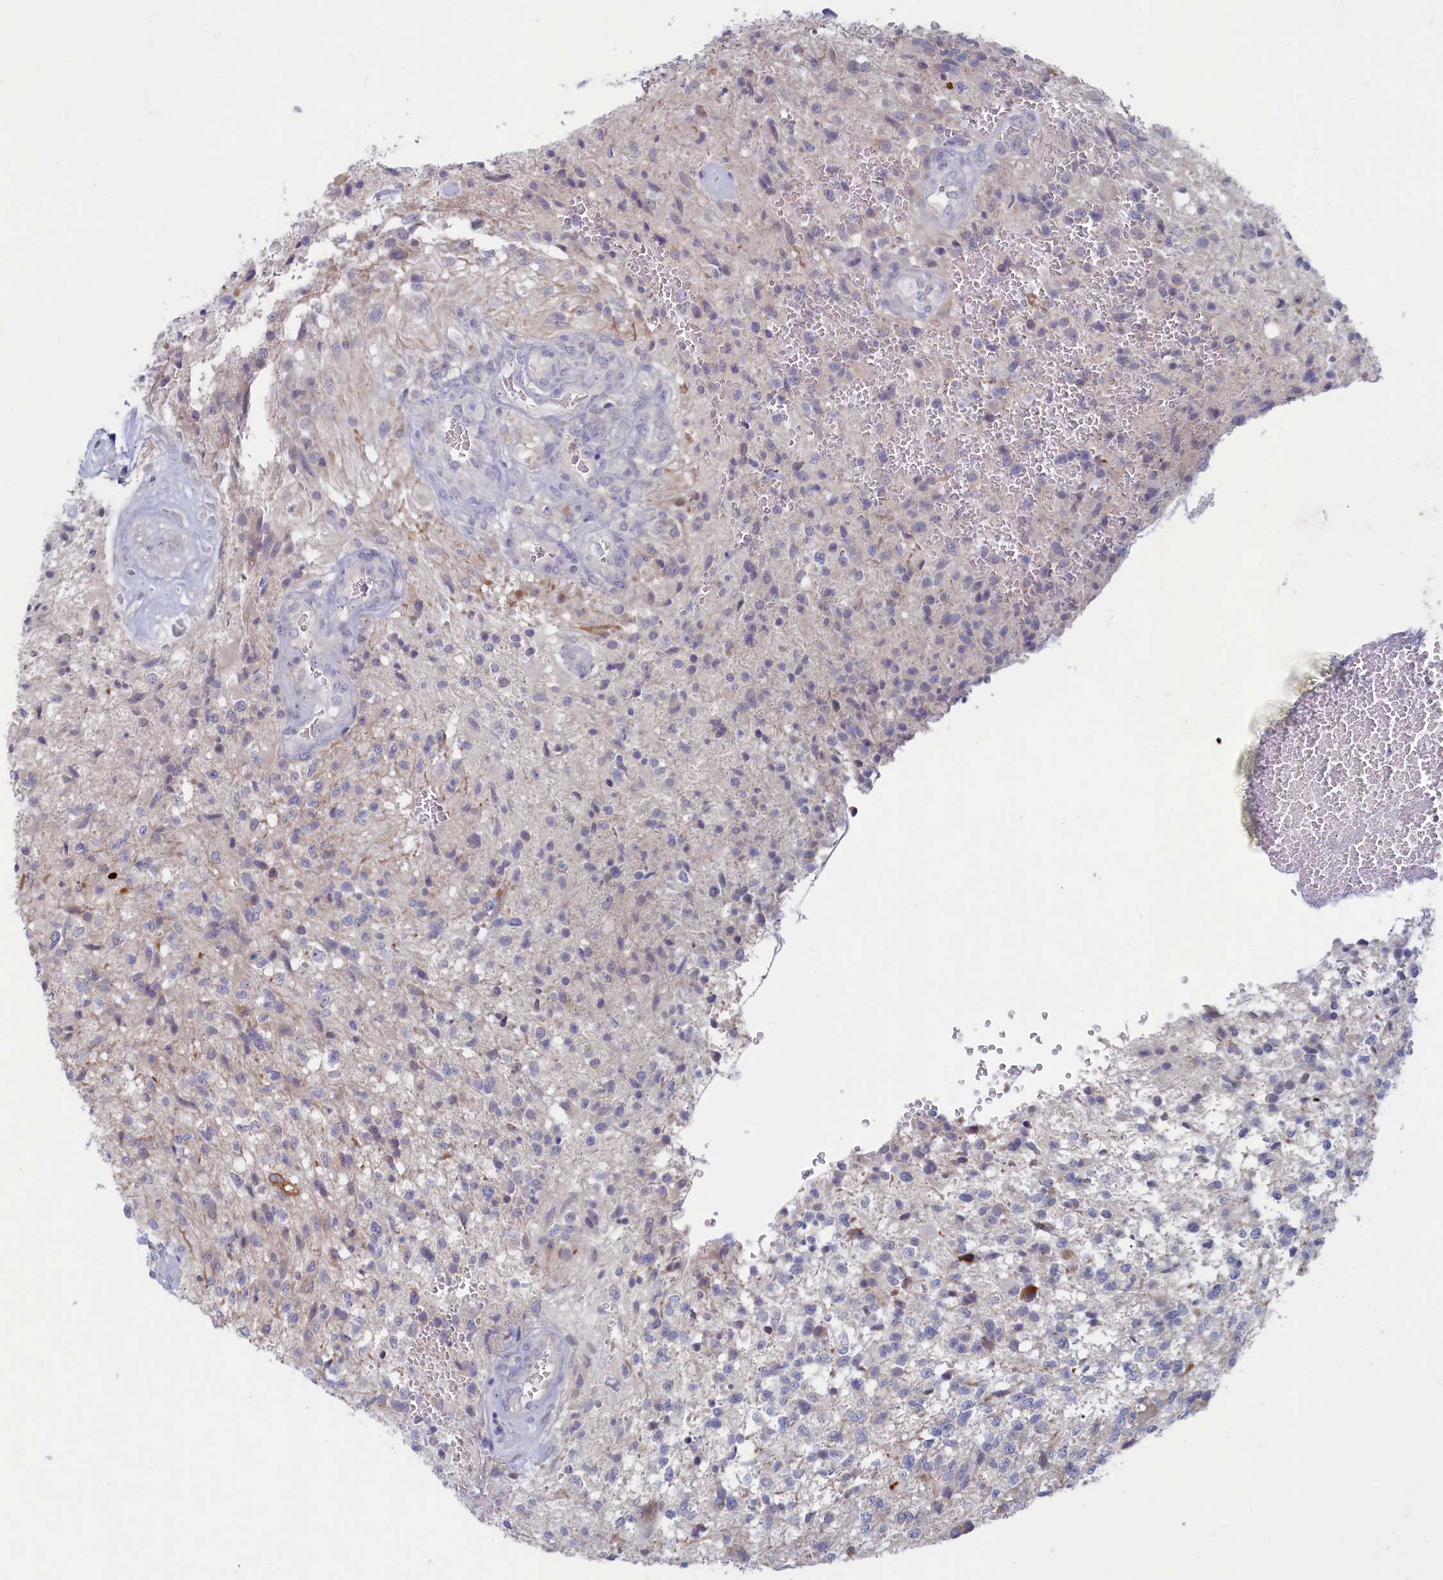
{"staining": {"intensity": "negative", "quantity": "none", "location": "none"}, "tissue": "glioma", "cell_type": "Tumor cells", "image_type": "cancer", "snomed": [{"axis": "morphology", "description": "Glioma, malignant, High grade"}, {"axis": "topography", "description": "Brain"}], "caption": "The image reveals no staining of tumor cells in malignant glioma (high-grade).", "gene": "WDR76", "patient": {"sex": "male", "age": 56}}